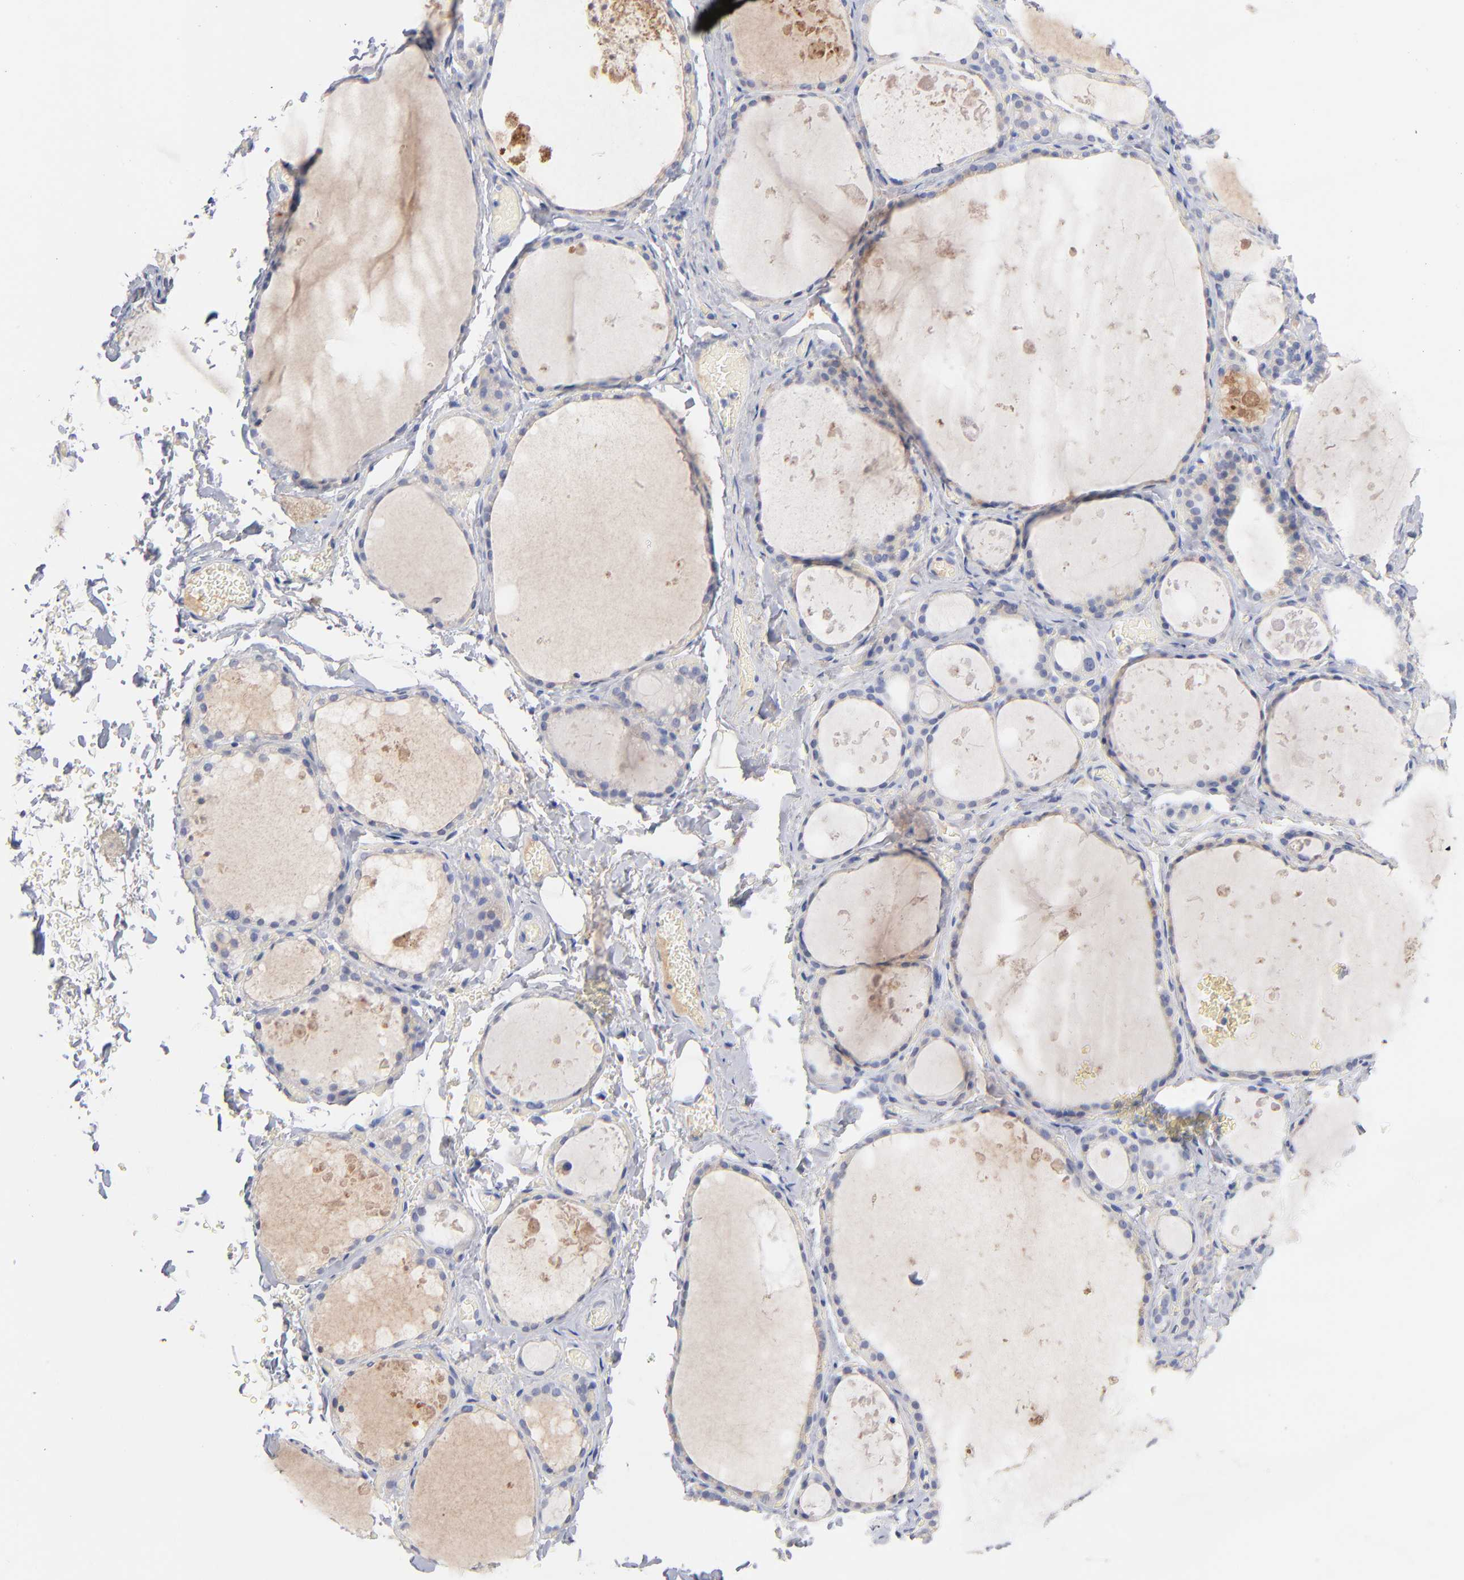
{"staining": {"intensity": "weak", "quantity": "<25%", "location": "cytoplasmic/membranous"}, "tissue": "thyroid gland", "cell_type": "Glandular cells", "image_type": "normal", "snomed": [{"axis": "morphology", "description": "Normal tissue, NOS"}, {"axis": "topography", "description": "Thyroid gland"}], "caption": "Glandular cells show no significant positivity in unremarkable thyroid gland.", "gene": "F12", "patient": {"sex": "male", "age": 61}}